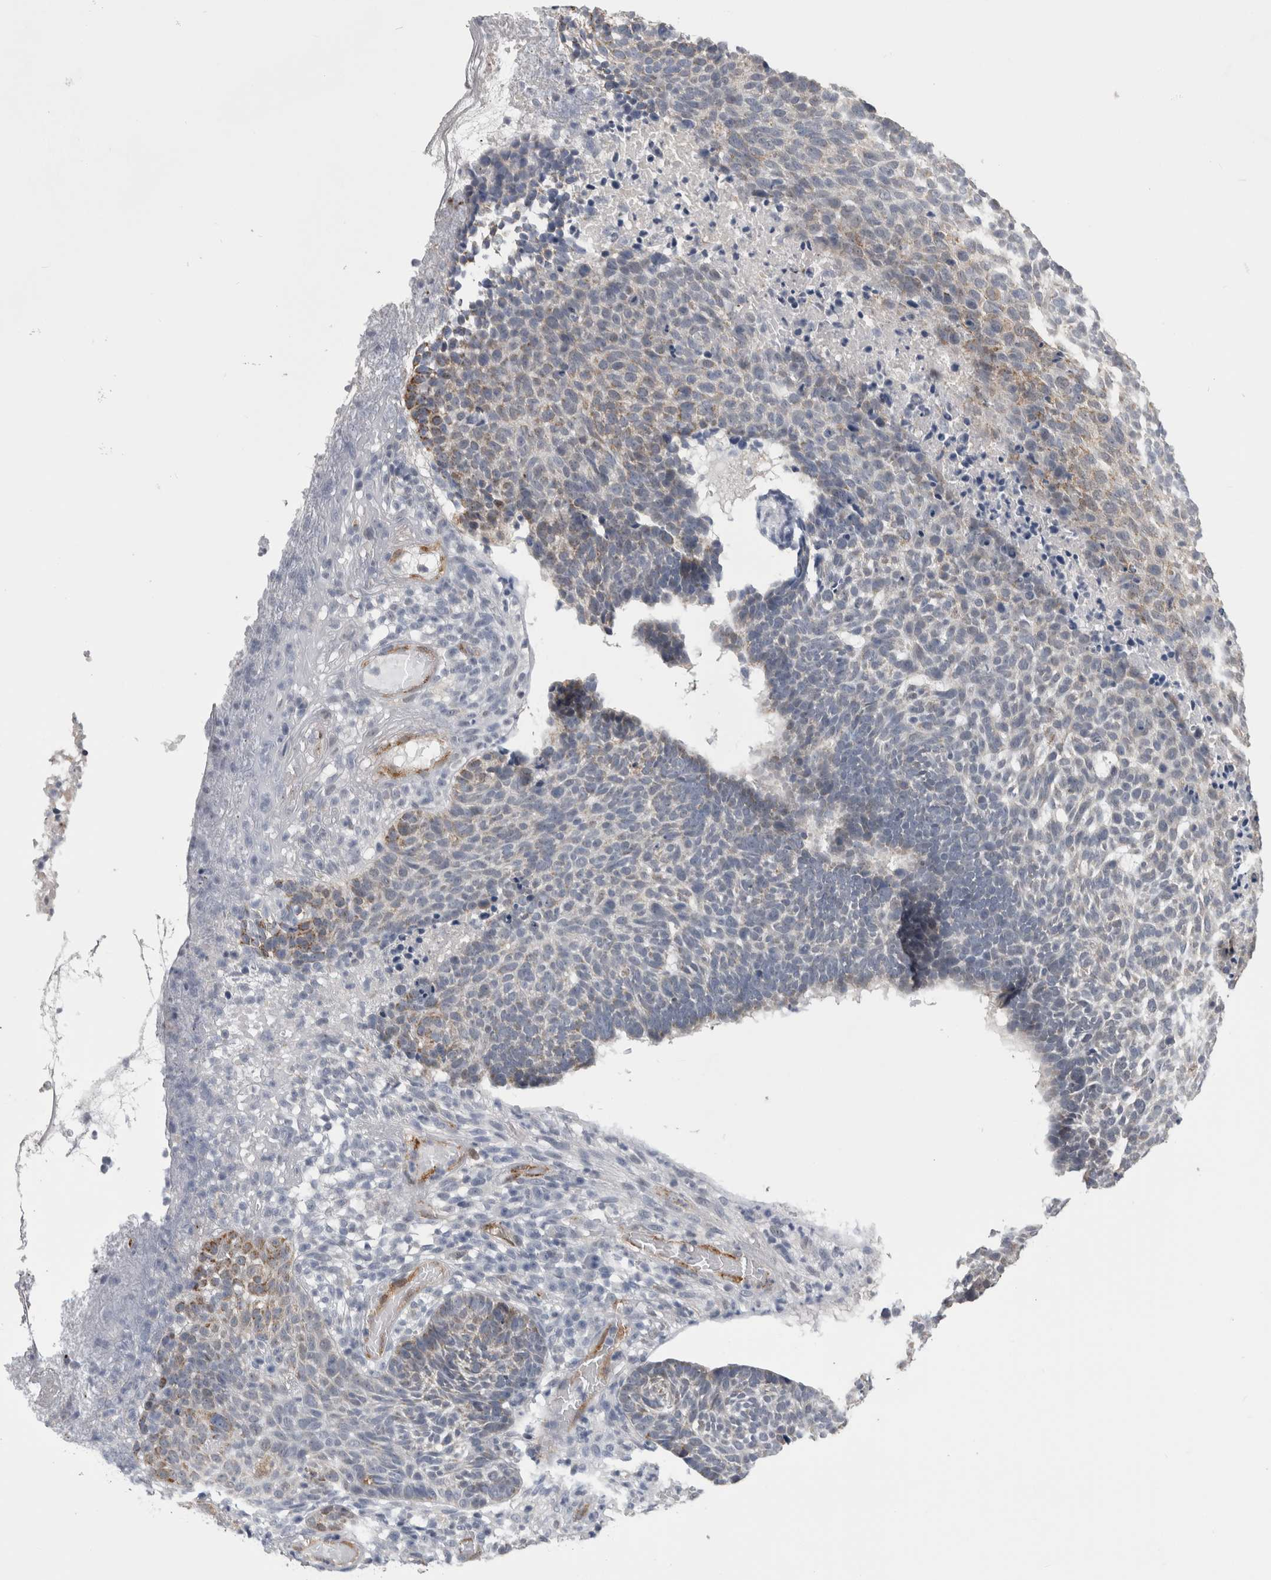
{"staining": {"intensity": "weak", "quantity": "<25%", "location": "cytoplasmic/membranous,nuclear"}, "tissue": "skin cancer", "cell_type": "Tumor cells", "image_type": "cancer", "snomed": [{"axis": "morphology", "description": "Basal cell carcinoma"}, {"axis": "topography", "description": "Skin"}], "caption": "A photomicrograph of basal cell carcinoma (skin) stained for a protein demonstrates no brown staining in tumor cells.", "gene": "ACOT7", "patient": {"sex": "male", "age": 85}}